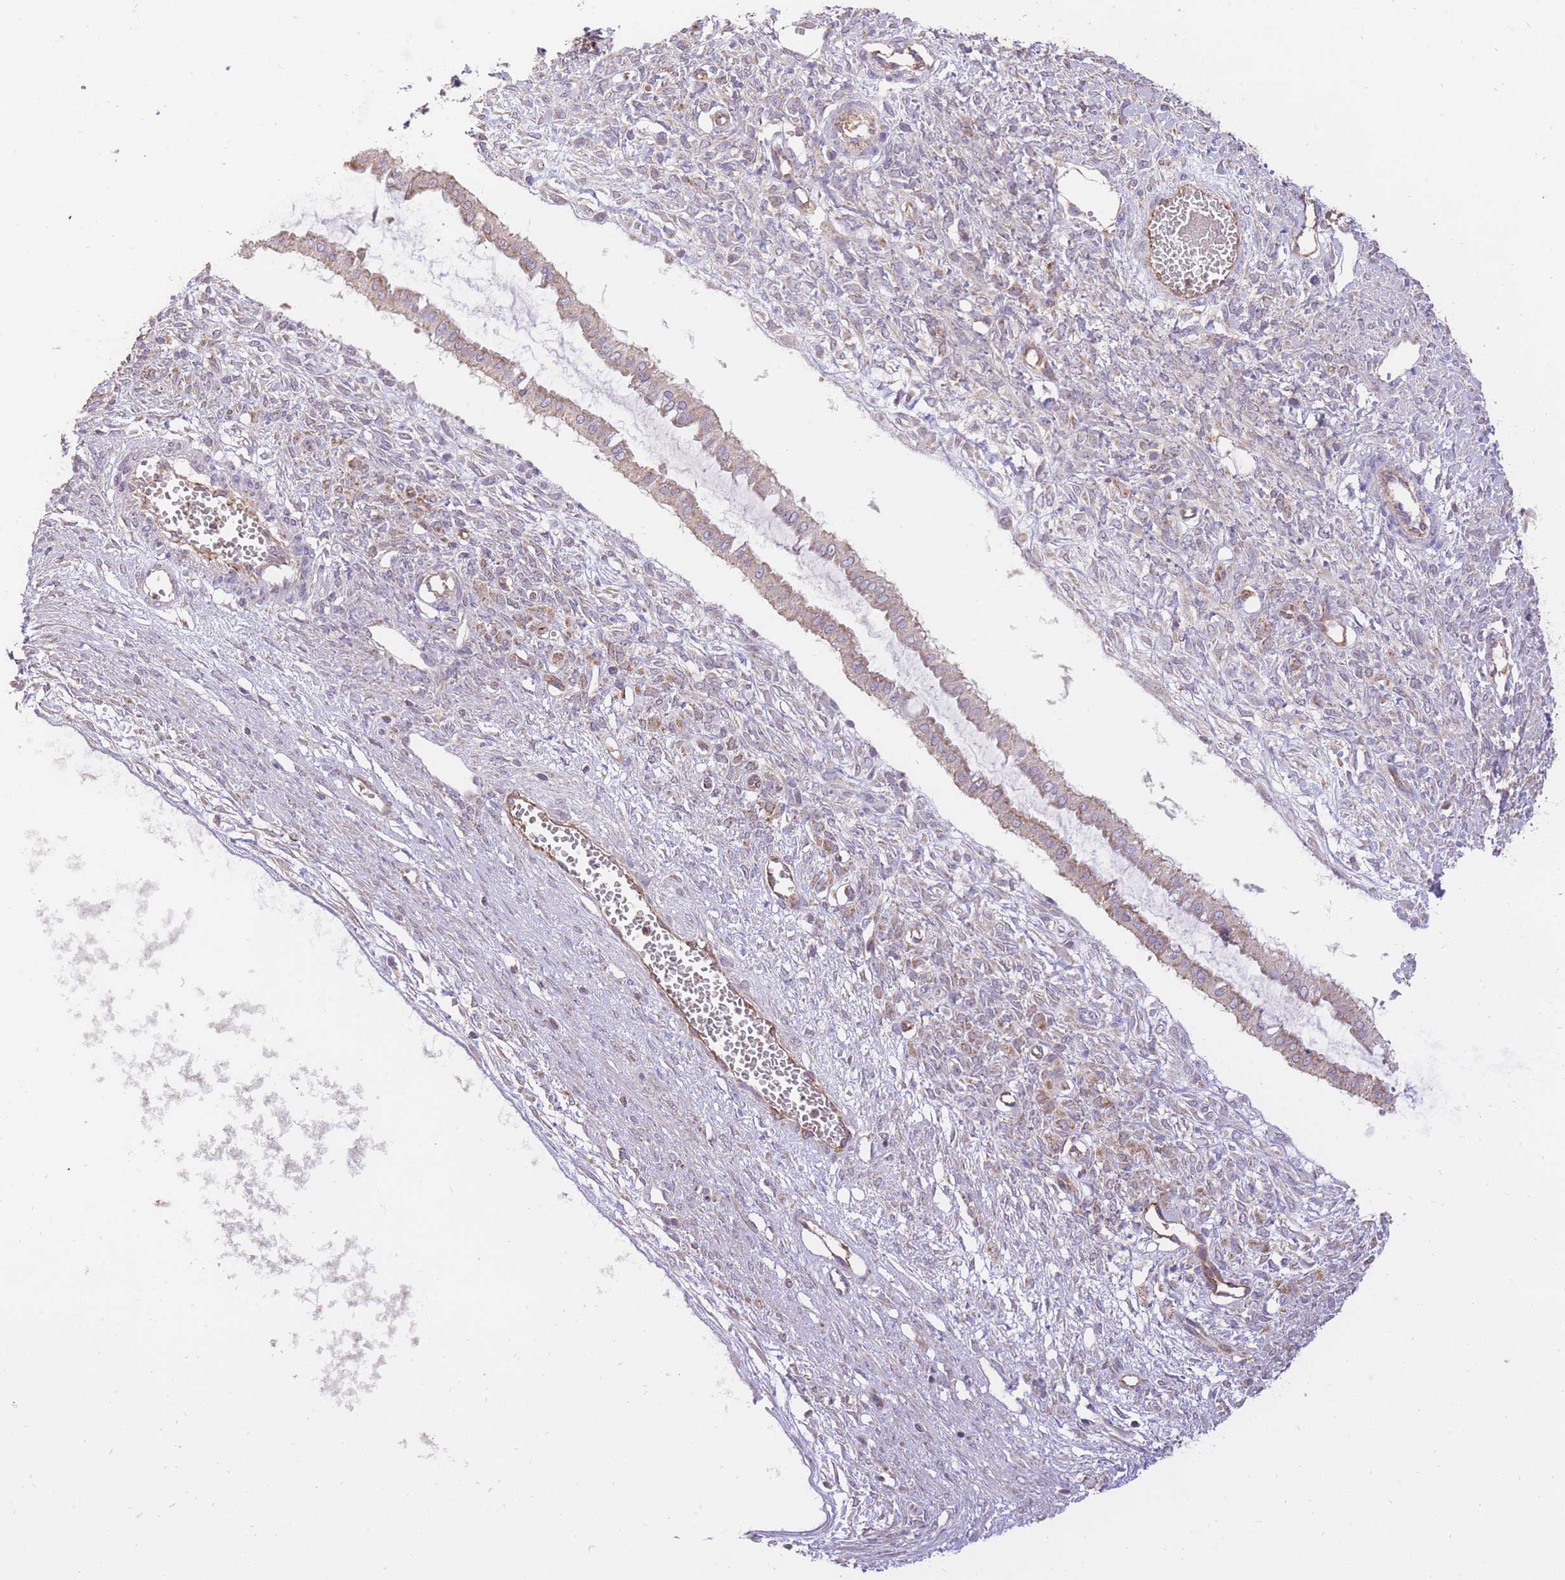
{"staining": {"intensity": "weak", "quantity": ">75%", "location": "cytoplasmic/membranous"}, "tissue": "ovarian cancer", "cell_type": "Tumor cells", "image_type": "cancer", "snomed": [{"axis": "morphology", "description": "Cystadenocarcinoma, mucinous, NOS"}, {"axis": "topography", "description": "Ovary"}], "caption": "The histopathology image exhibits staining of mucinous cystadenocarcinoma (ovarian), revealing weak cytoplasmic/membranous protein staining (brown color) within tumor cells.", "gene": "PREP", "patient": {"sex": "female", "age": 73}}